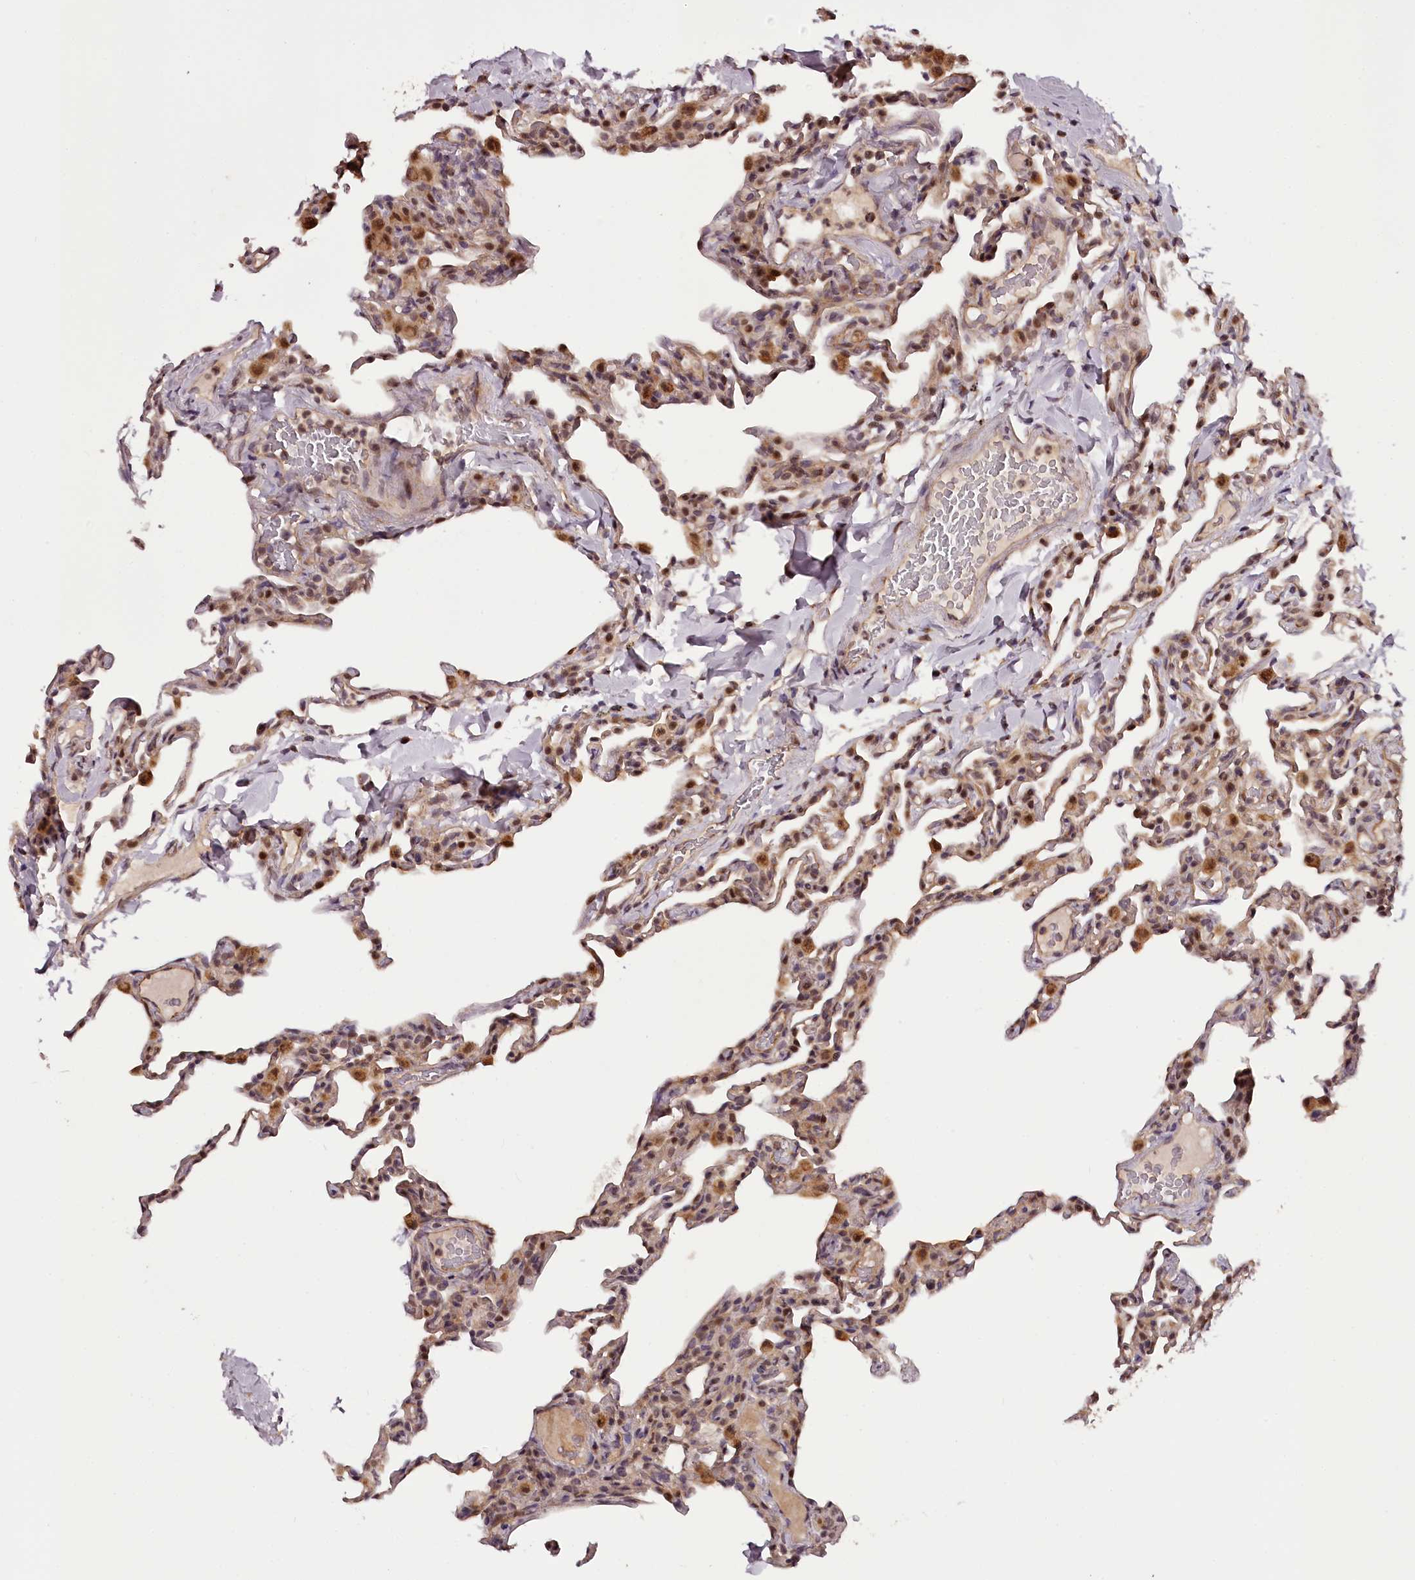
{"staining": {"intensity": "moderate", "quantity": "25%-75%", "location": "cytoplasmic/membranous,nuclear"}, "tissue": "lung", "cell_type": "Alveolar cells", "image_type": "normal", "snomed": [{"axis": "morphology", "description": "Normal tissue, NOS"}, {"axis": "topography", "description": "Lung"}], "caption": "Immunohistochemical staining of normal human lung reveals medium levels of moderate cytoplasmic/membranous,nuclear expression in approximately 25%-75% of alveolar cells. (IHC, brightfield microscopy, high magnification).", "gene": "MAML3", "patient": {"sex": "male", "age": 20}}